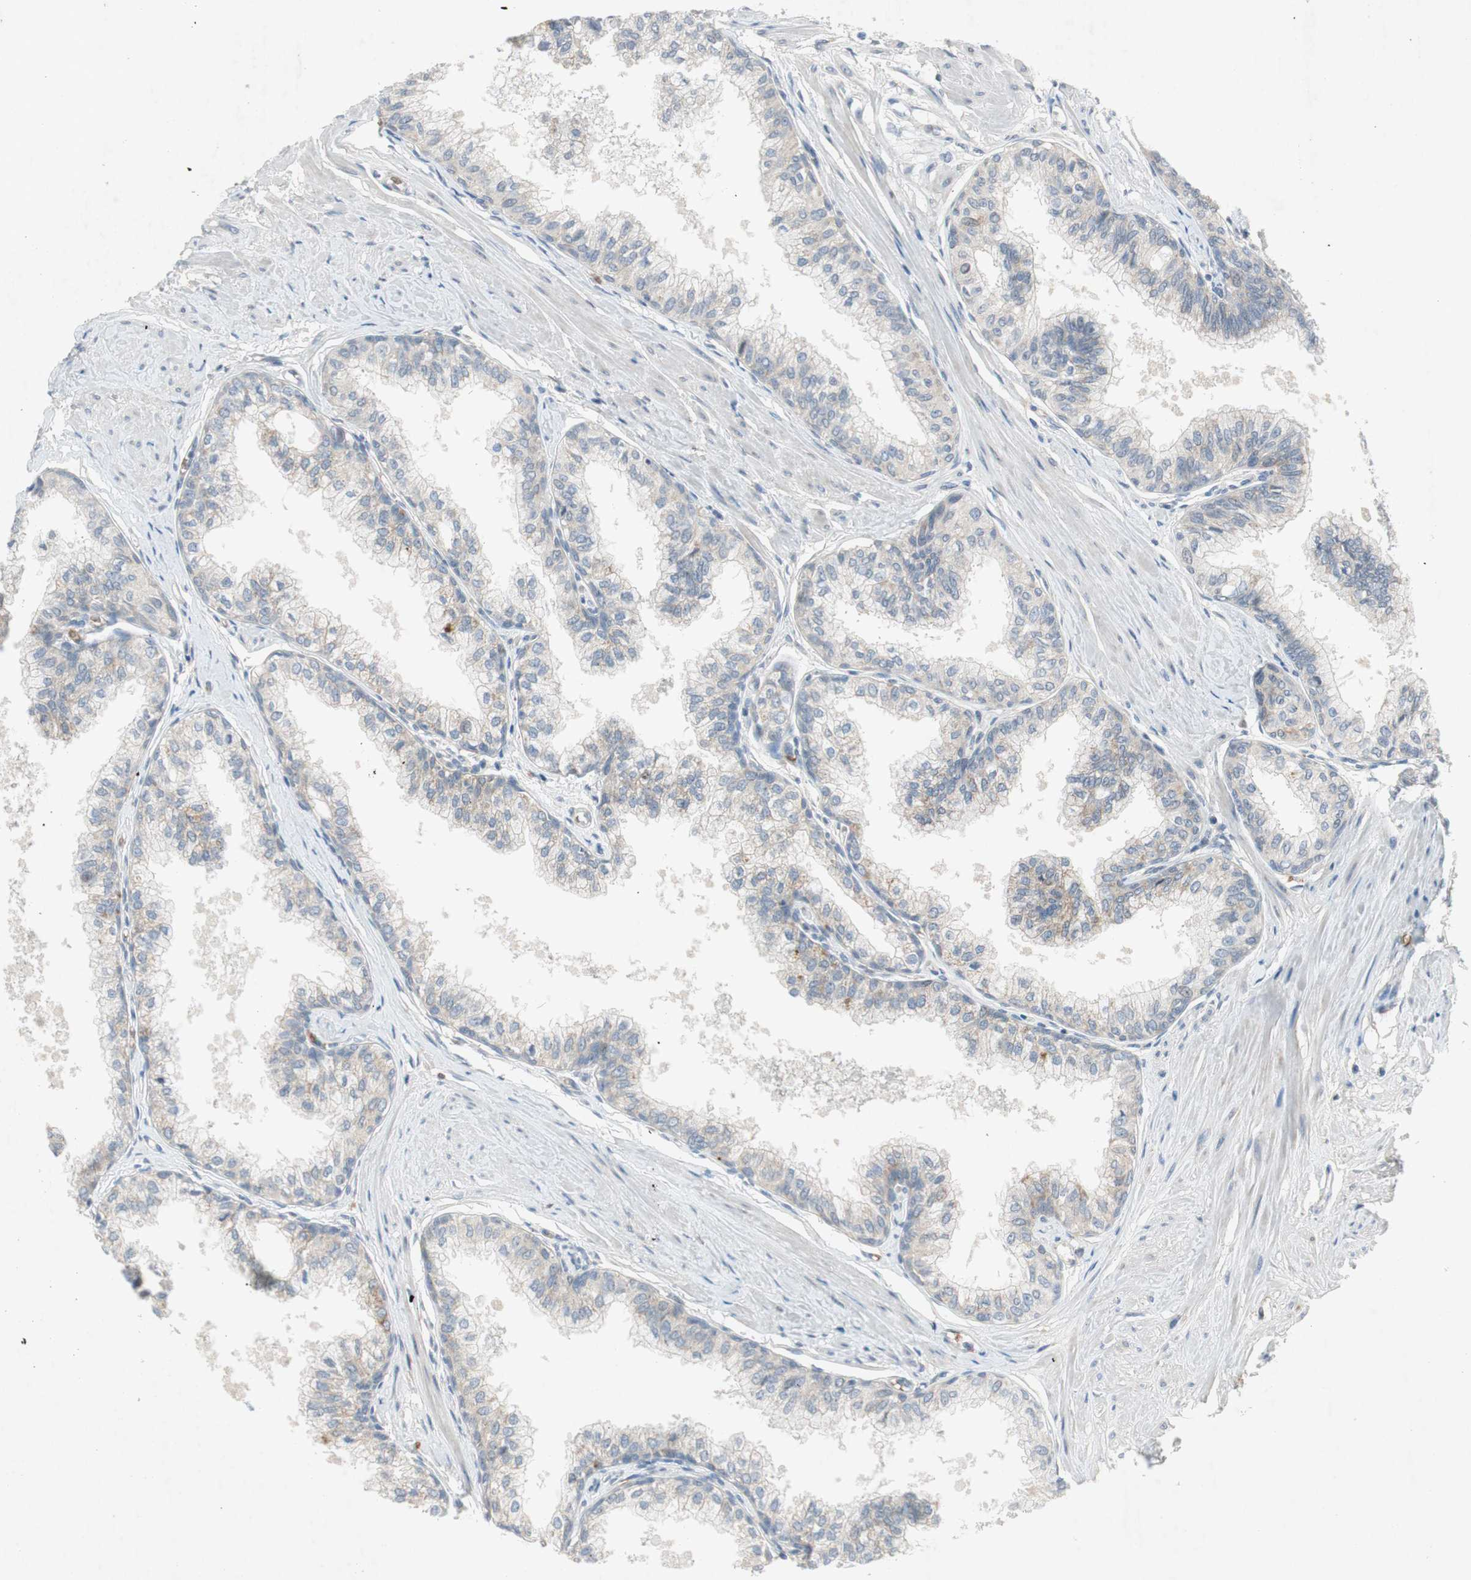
{"staining": {"intensity": "weak", "quantity": "<25%", "location": "cytoplasmic/membranous"}, "tissue": "prostate", "cell_type": "Glandular cells", "image_type": "normal", "snomed": [{"axis": "morphology", "description": "Normal tissue, NOS"}, {"axis": "topography", "description": "Prostate"}, {"axis": "topography", "description": "Seminal veicle"}], "caption": "A high-resolution micrograph shows immunohistochemistry (IHC) staining of benign prostate, which shows no significant staining in glandular cells.", "gene": "GYPC", "patient": {"sex": "male", "age": 60}}